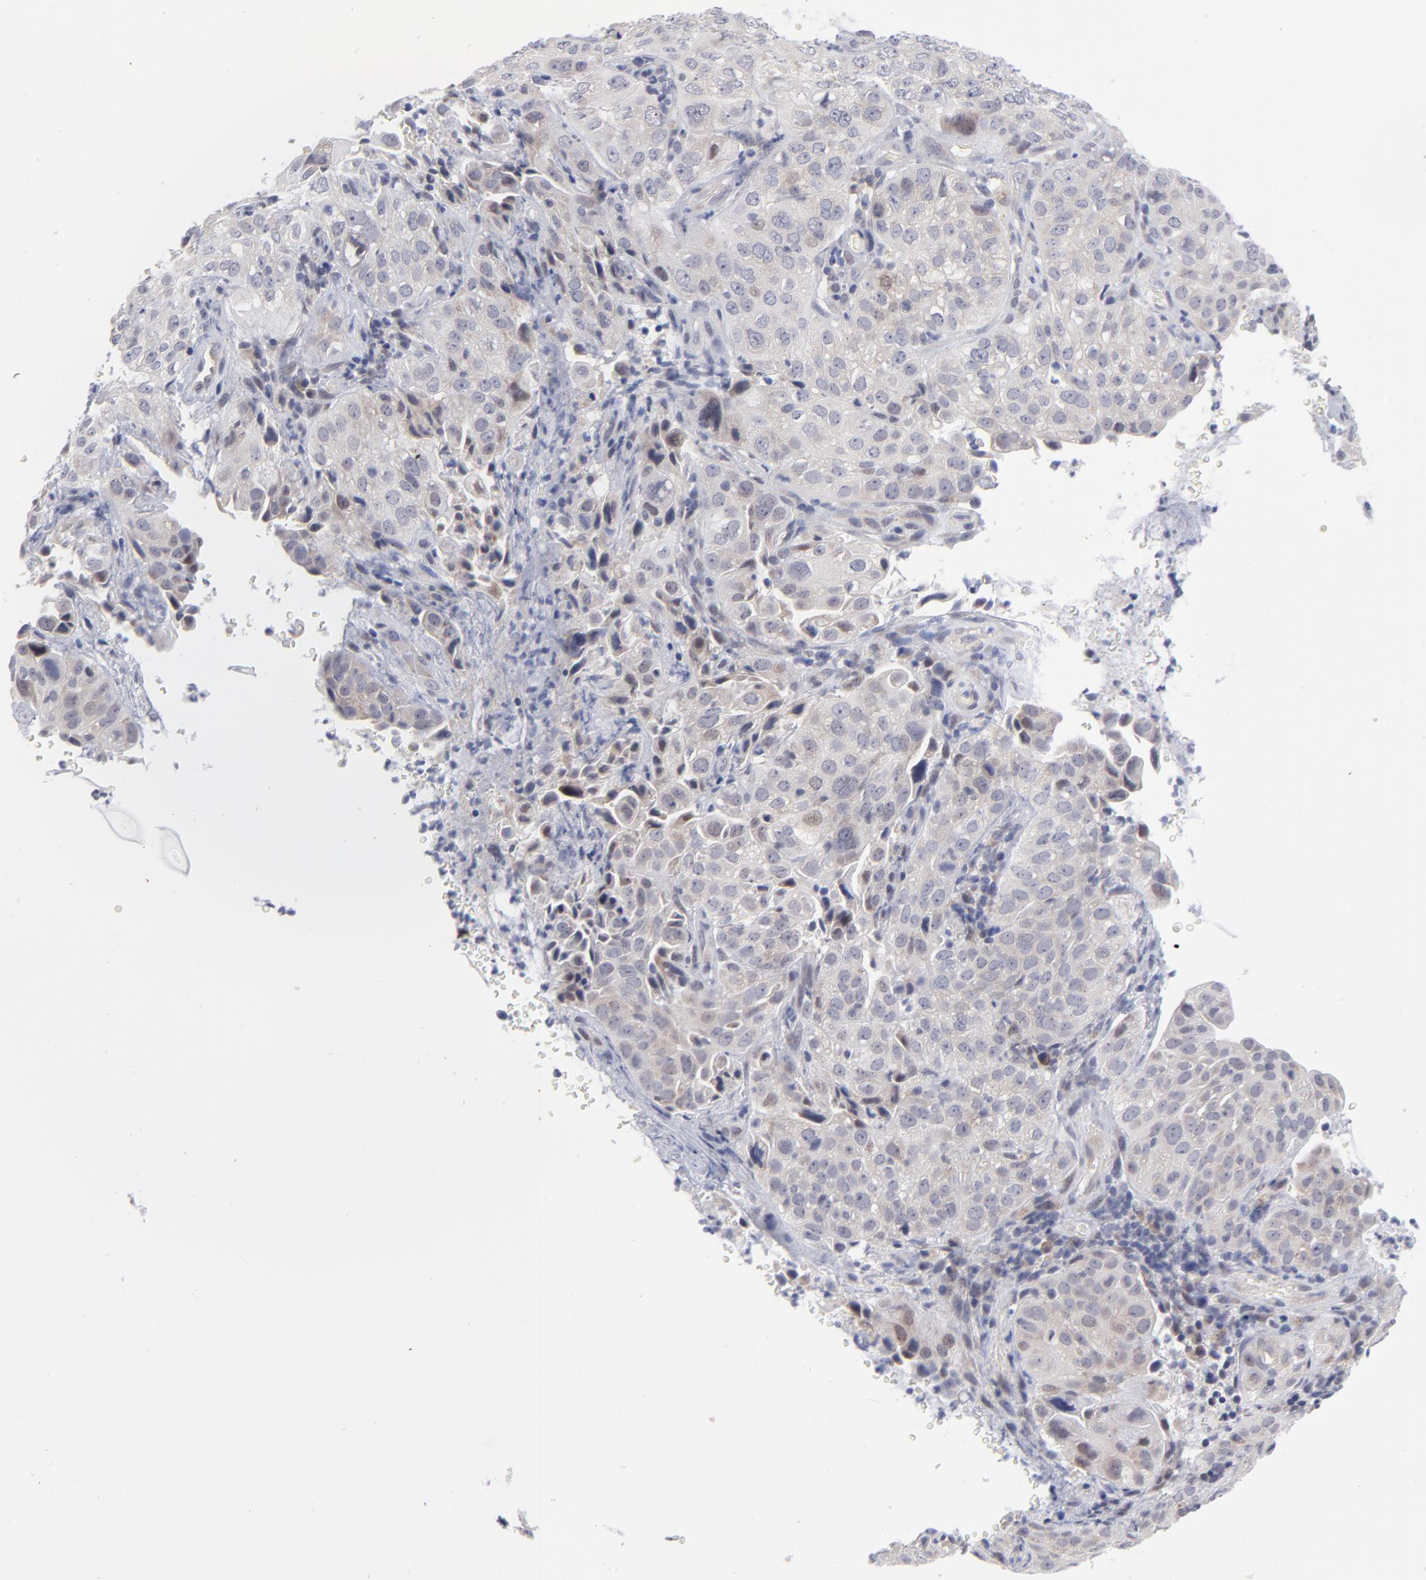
{"staining": {"intensity": "negative", "quantity": "none", "location": "none"}, "tissue": "cervical cancer", "cell_type": "Tumor cells", "image_type": "cancer", "snomed": [{"axis": "morphology", "description": "Squamous cell carcinoma, NOS"}, {"axis": "topography", "description": "Cervix"}], "caption": "Immunohistochemistry (IHC) histopathology image of human cervical squamous cell carcinoma stained for a protein (brown), which displays no positivity in tumor cells.", "gene": "RPS24", "patient": {"sex": "female", "age": 38}}